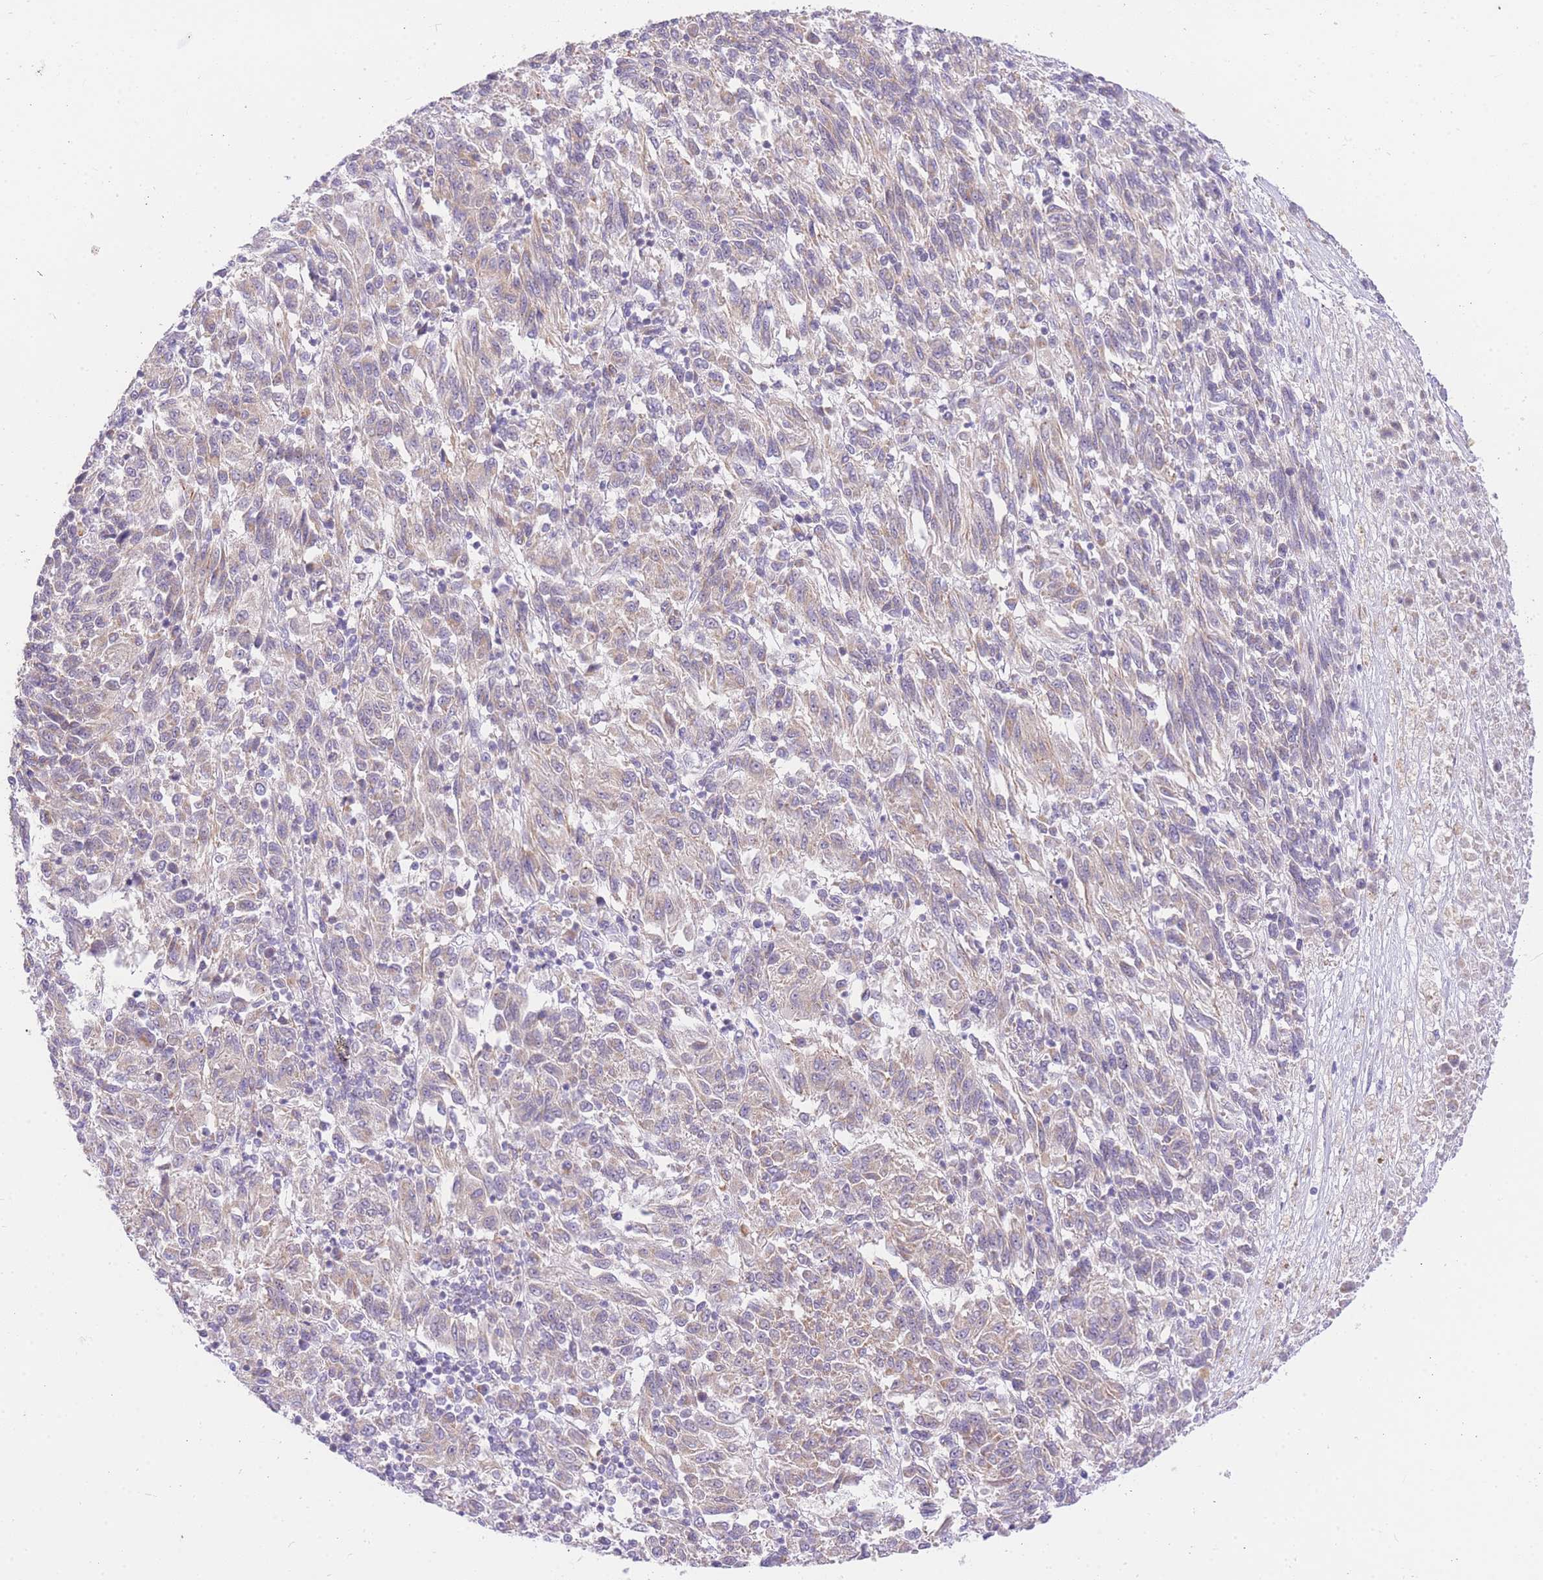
{"staining": {"intensity": "weak", "quantity": "<25%", "location": "cytoplasmic/membranous"}, "tissue": "melanoma", "cell_type": "Tumor cells", "image_type": "cancer", "snomed": [{"axis": "morphology", "description": "Malignant melanoma, Metastatic site"}, {"axis": "topography", "description": "Lung"}], "caption": "Immunohistochemical staining of human melanoma displays no significant staining in tumor cells.", "gene": "UBXN7", "patient": {"sex": "male", "age": 64}}